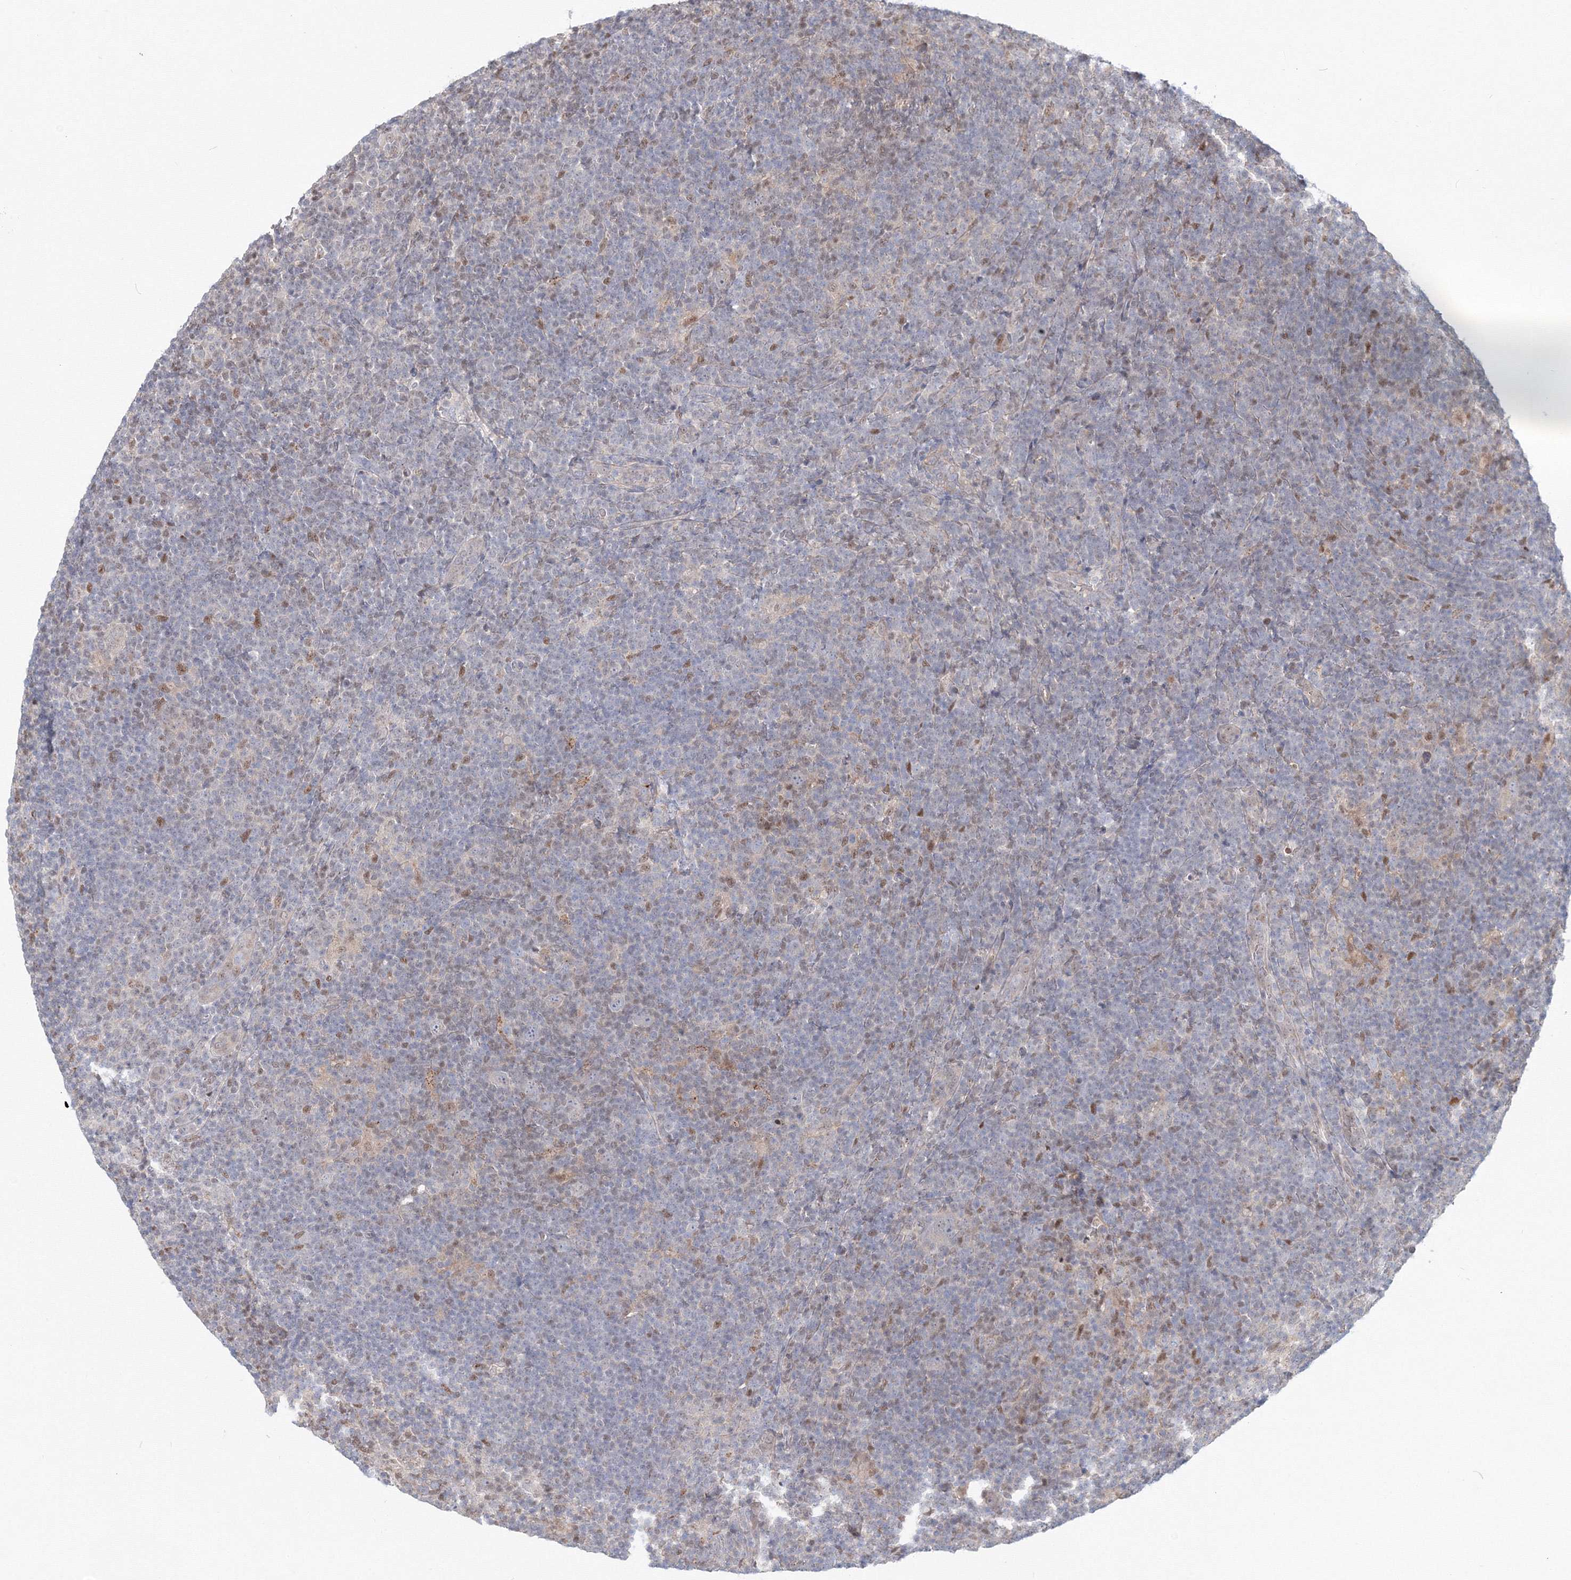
{"staining": {"intensity": "negative", "quantity": "none", "location": "none"}, "tissue": "lymphoma", "cell_type": "Tumor cells", "image_type": "cancer", "snomed": [{"axis": "morphology", "description": "Hodgkin's disease, NOS"}, {"axis": "topography", "description": "Lymph node"}], "caption": "This is a image of immunohistochemistry staining of lymphoma, which shows no positivity in tumor cells.", "gene": "ARHGAP21", "patient": {"sex": "female", "age": 57}}